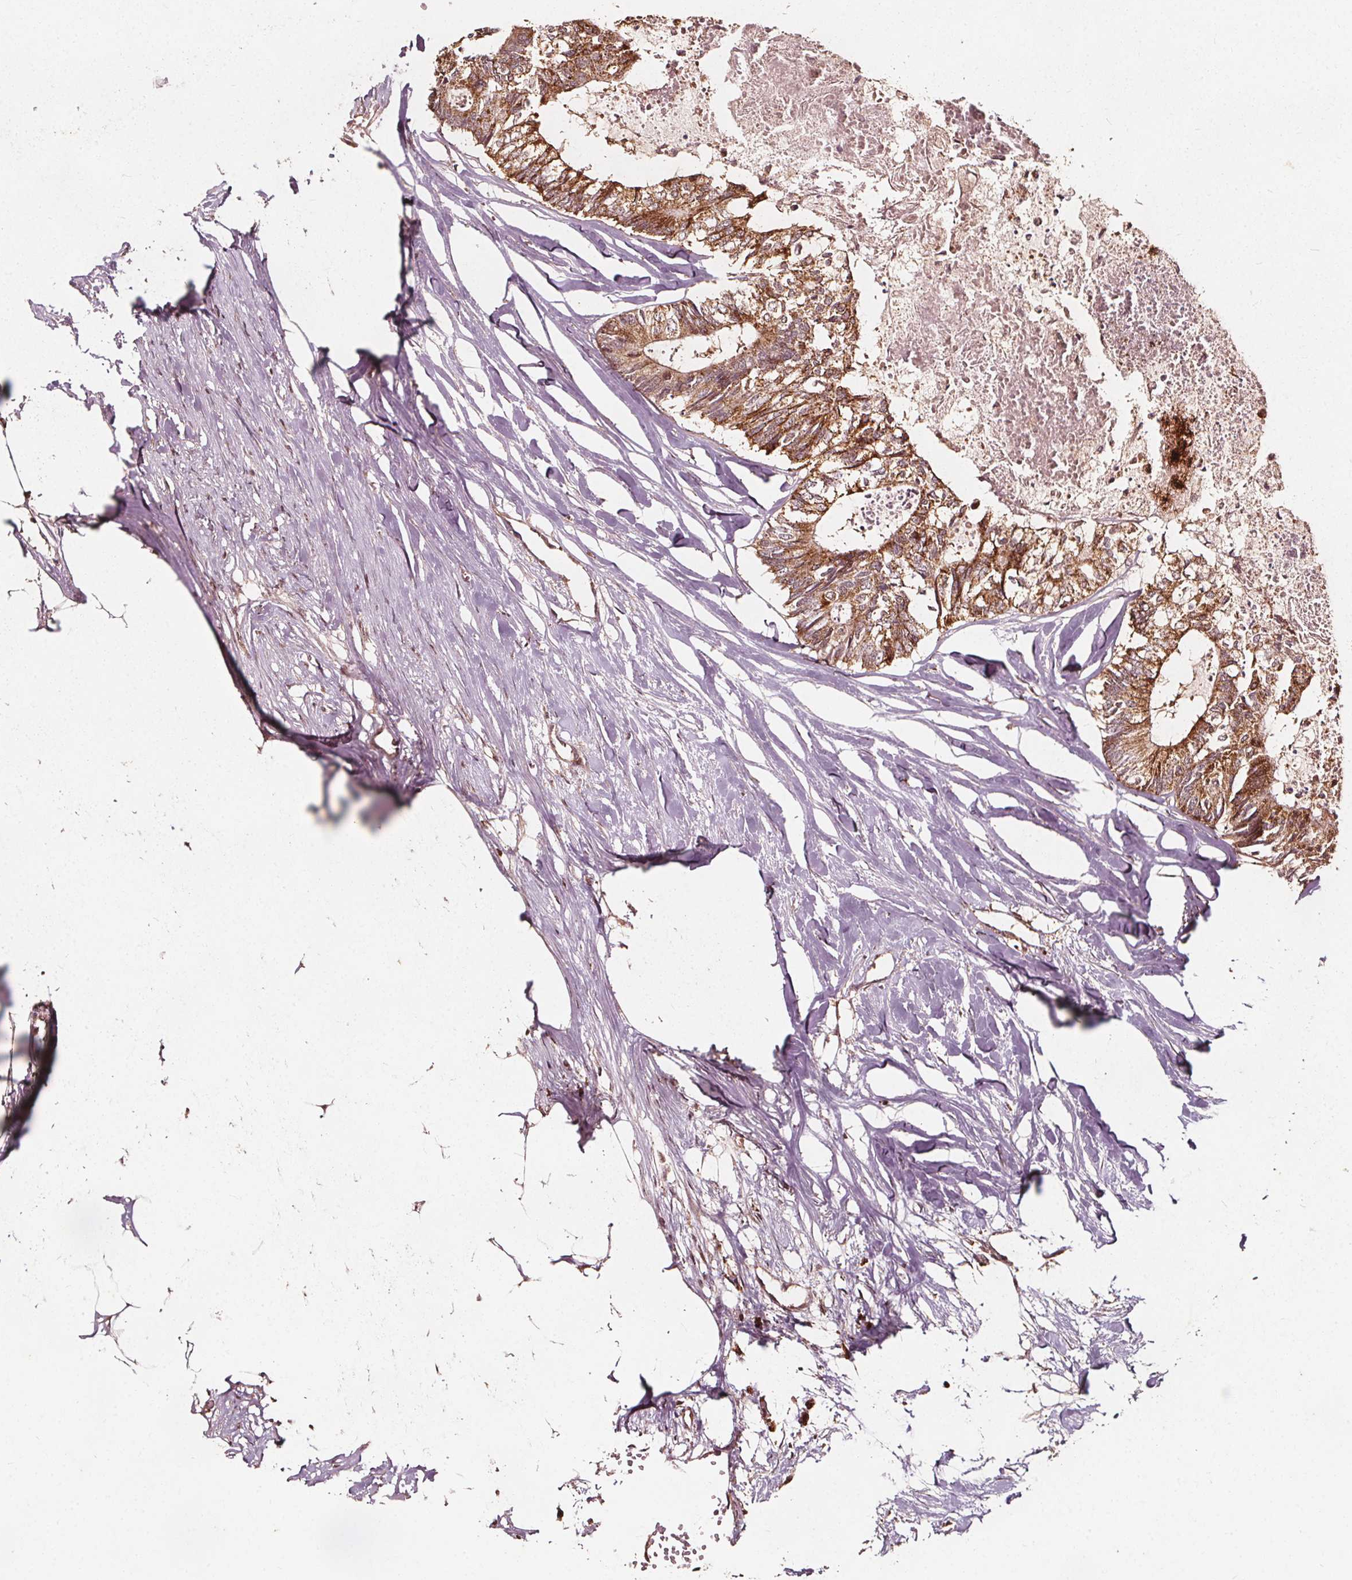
{"staining": {"intensity": "strong", "quantity": ">75%", "location": "cytoplasmic/membranous"}, "tissue": "colorectal cancer", "cell_type": "Tumor cells", "image_type": "cancer", "snomed": [{"axis": "morphology", "description": "Adenocarcinoma, NOS"}, {"axis": "topography", "description": "Colon"}, {"axis": "topography", "description": "Rectum"}], "caption": "Adenocarcinoma (colorectal) stained with DAB (3,3'-diaminobenzidine) IHC shows high levels of strong cytoplasmic/membranous positivity in about >75% of tumor cells.", "gene": "AIP", "patient": {"sex": "male", "age": 57}}